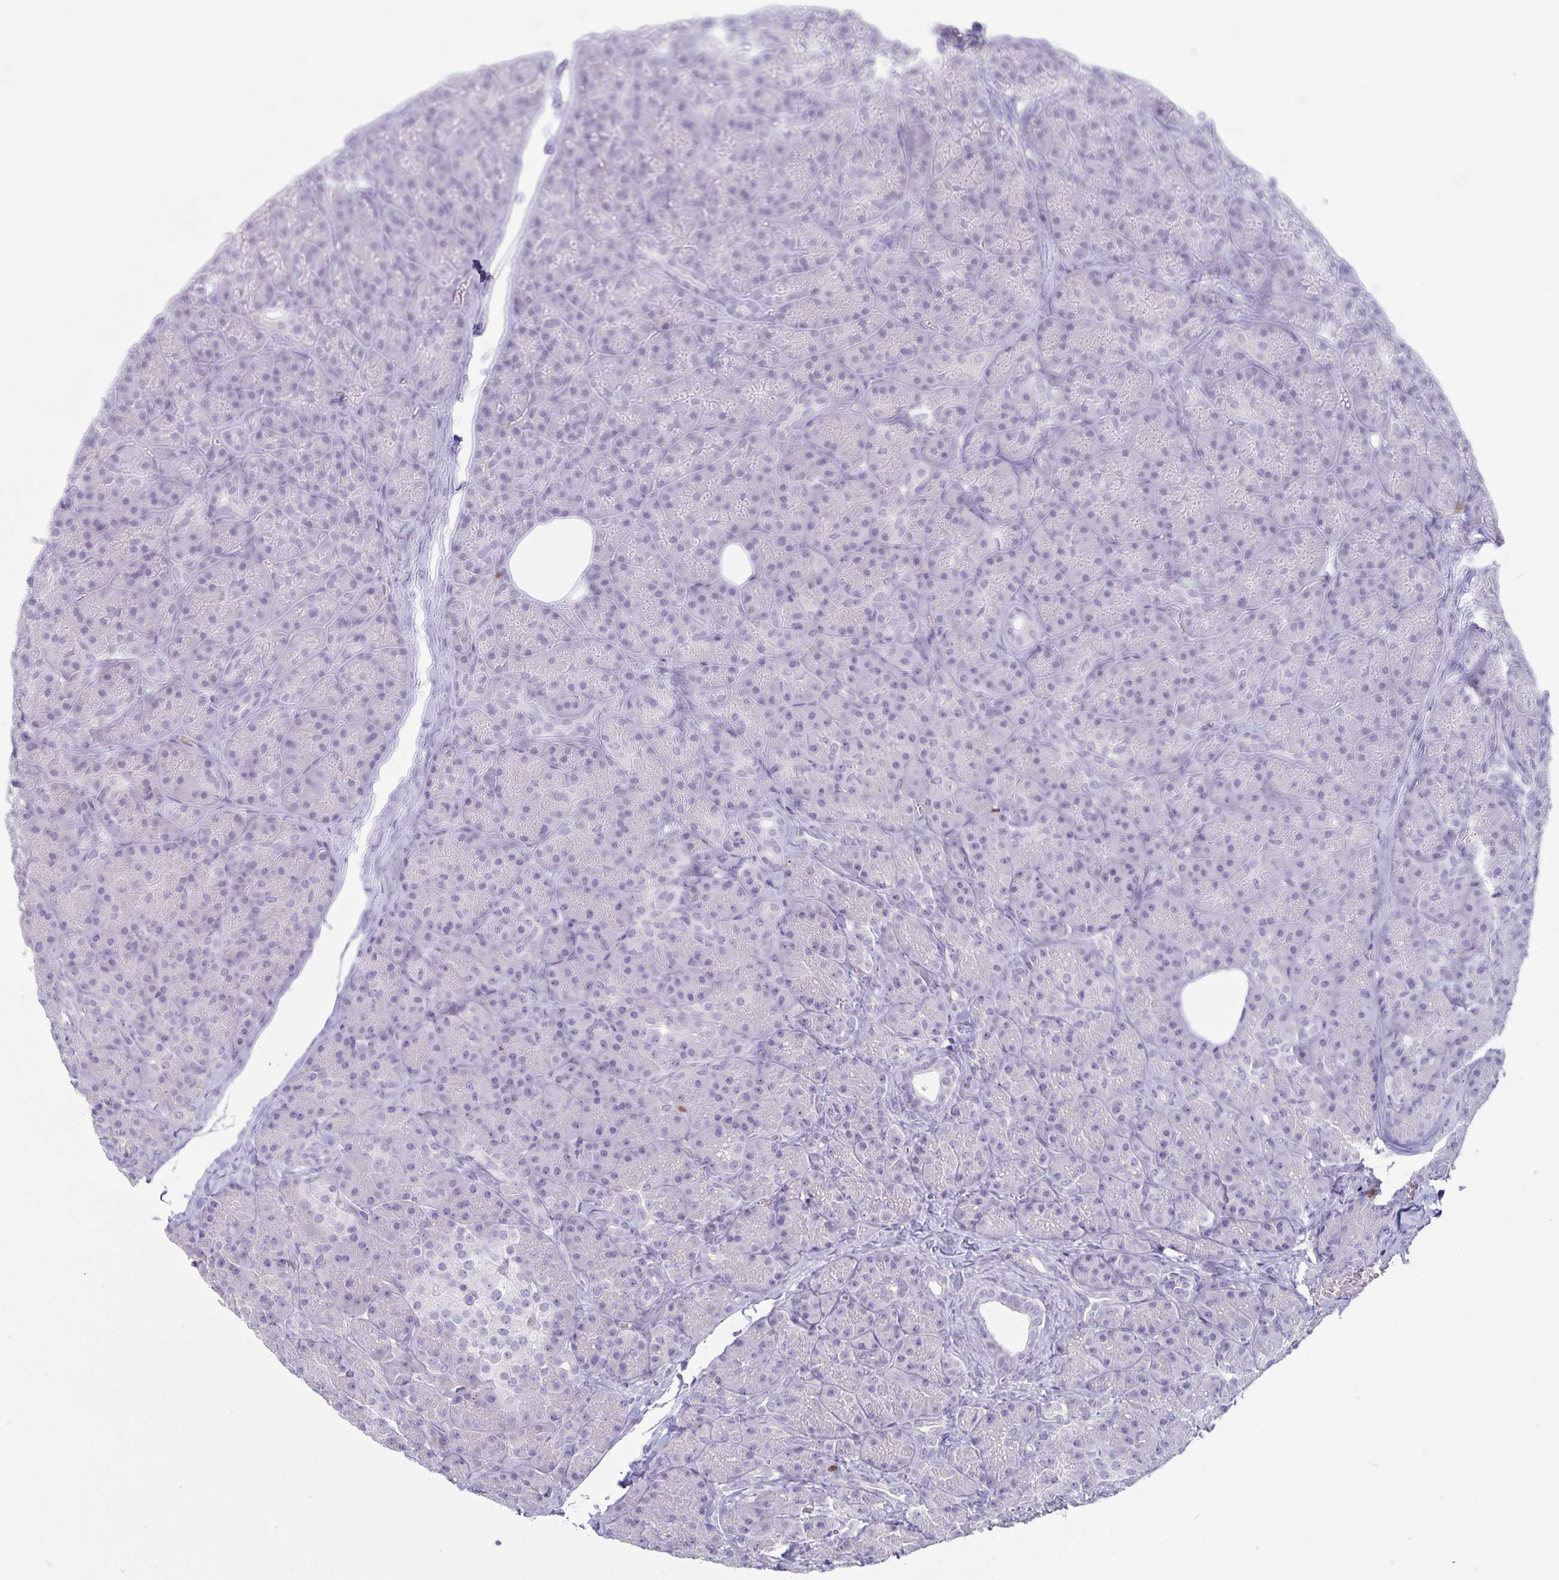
{"staining": {"intensity": "negative", "quantity": "none", "location": "none"}, "tissue": "pancreas", "cell_type": "Exocrine glandular cells", "image_type": "normal", "snomed": [{"axis": "morphology", "description": "Normal tissue, NOS"}, {"axis": "topography", "description": "Pancreas"}], "caption": "IHC of benign human pancreas shows no staining in exocrine glandular cells. (Stains: DAB immunohistochemistry with hematoxylin counter stain, Microscopy: brightfield microscopy at high magnification).", "gene": "PLCB3", "patient": {"sex": "male", "age": 57}}